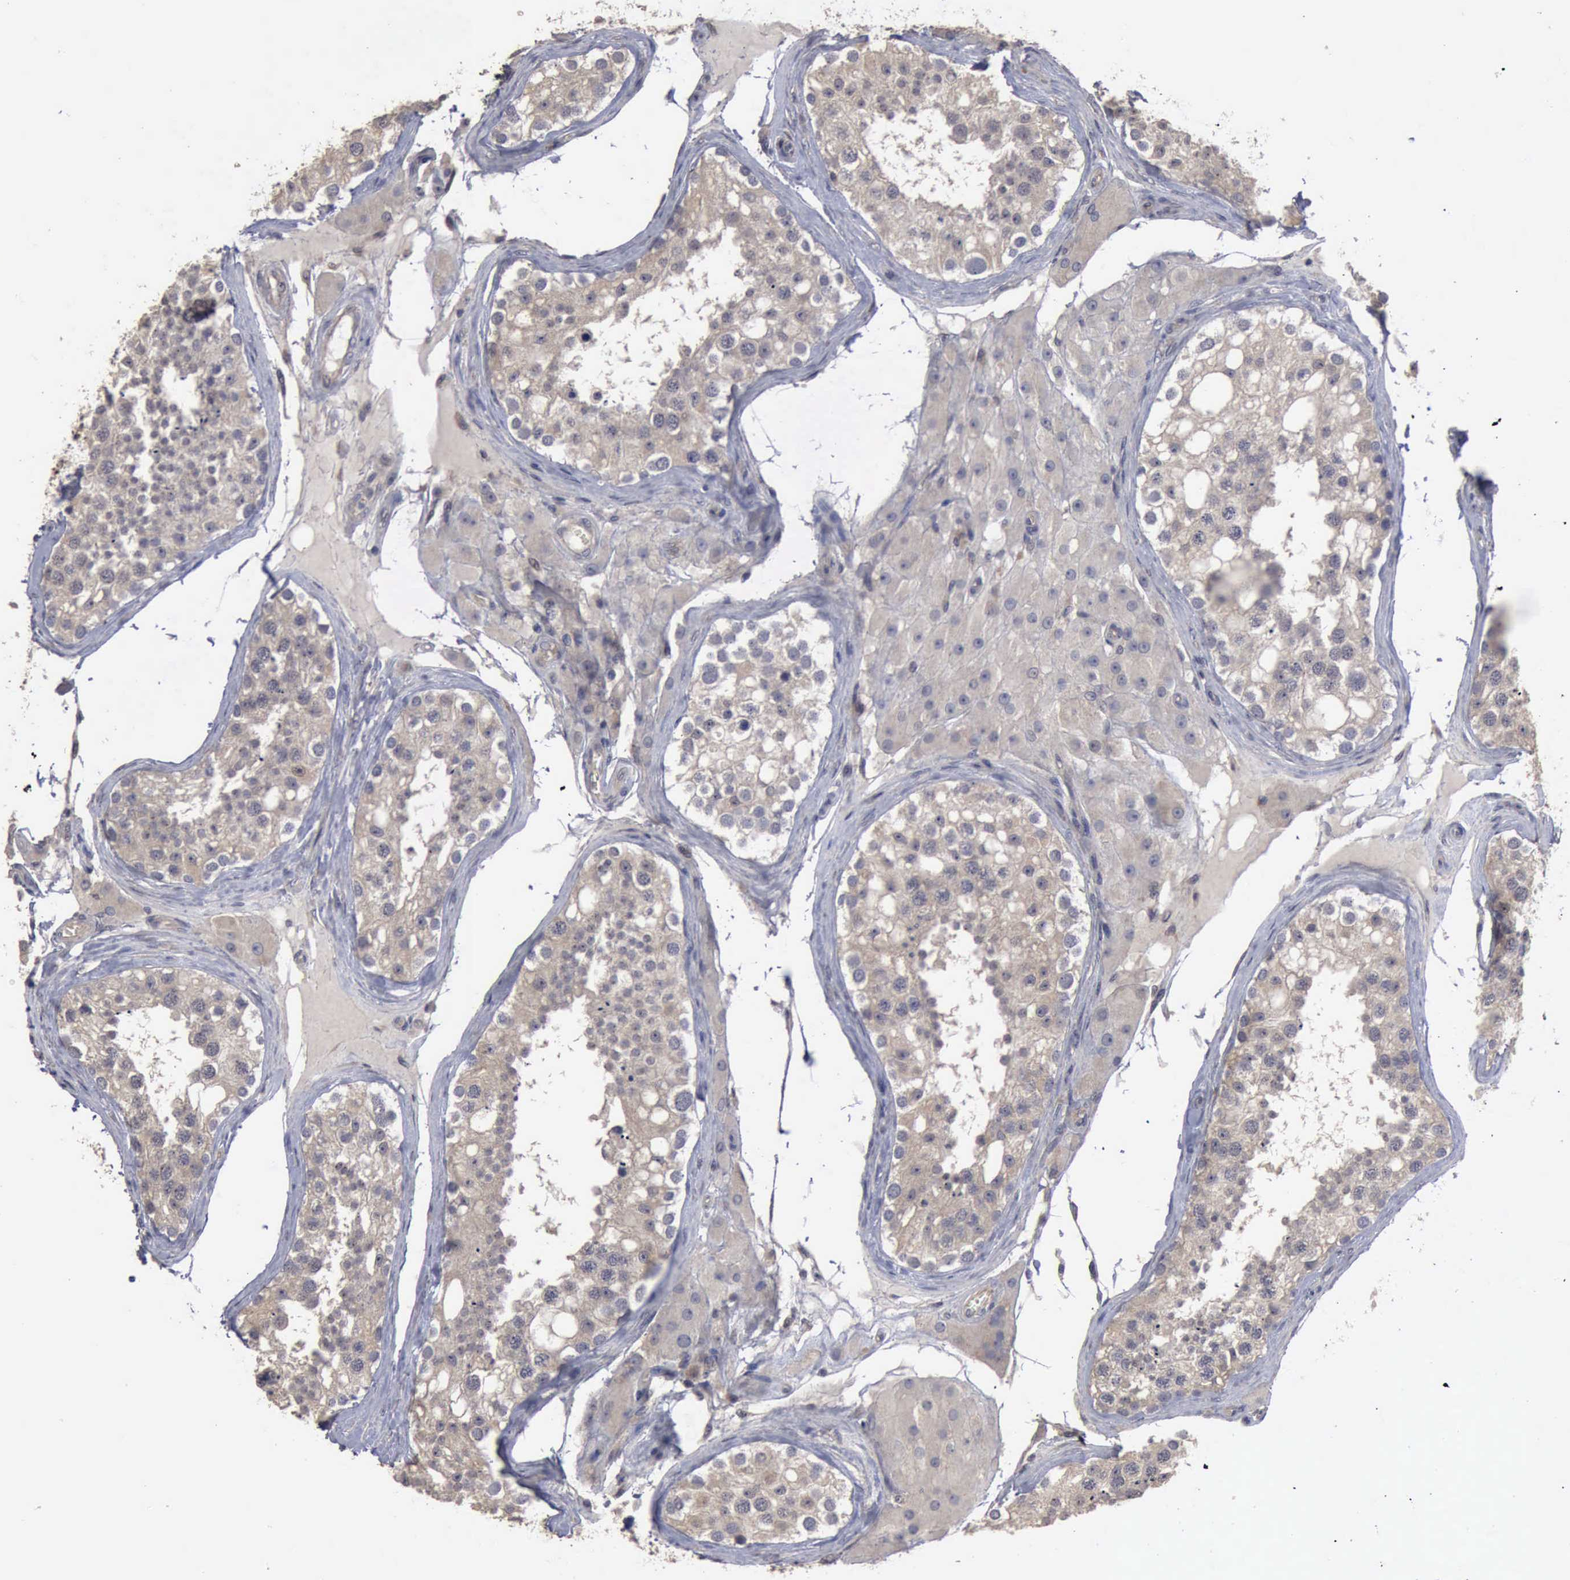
{"staining": {"intensity": "negative", "quantity": "none", "location": "none"}, "tissue": "testis", "cell_type": "Cells in seminiferous ducts", "image_type": "normal", "snomed": [{"axis": "morphology", "description": "Normal tissue, NOS"}, {"axis": "topography", "description": "Testis"}], "caption": "Immunohistochemical staining of unremarkable human testis reveals no significant positivity in cells in seminiferous ducts.", "gene": "CRKL", "patient": {"sex": "male", "age": 68}}